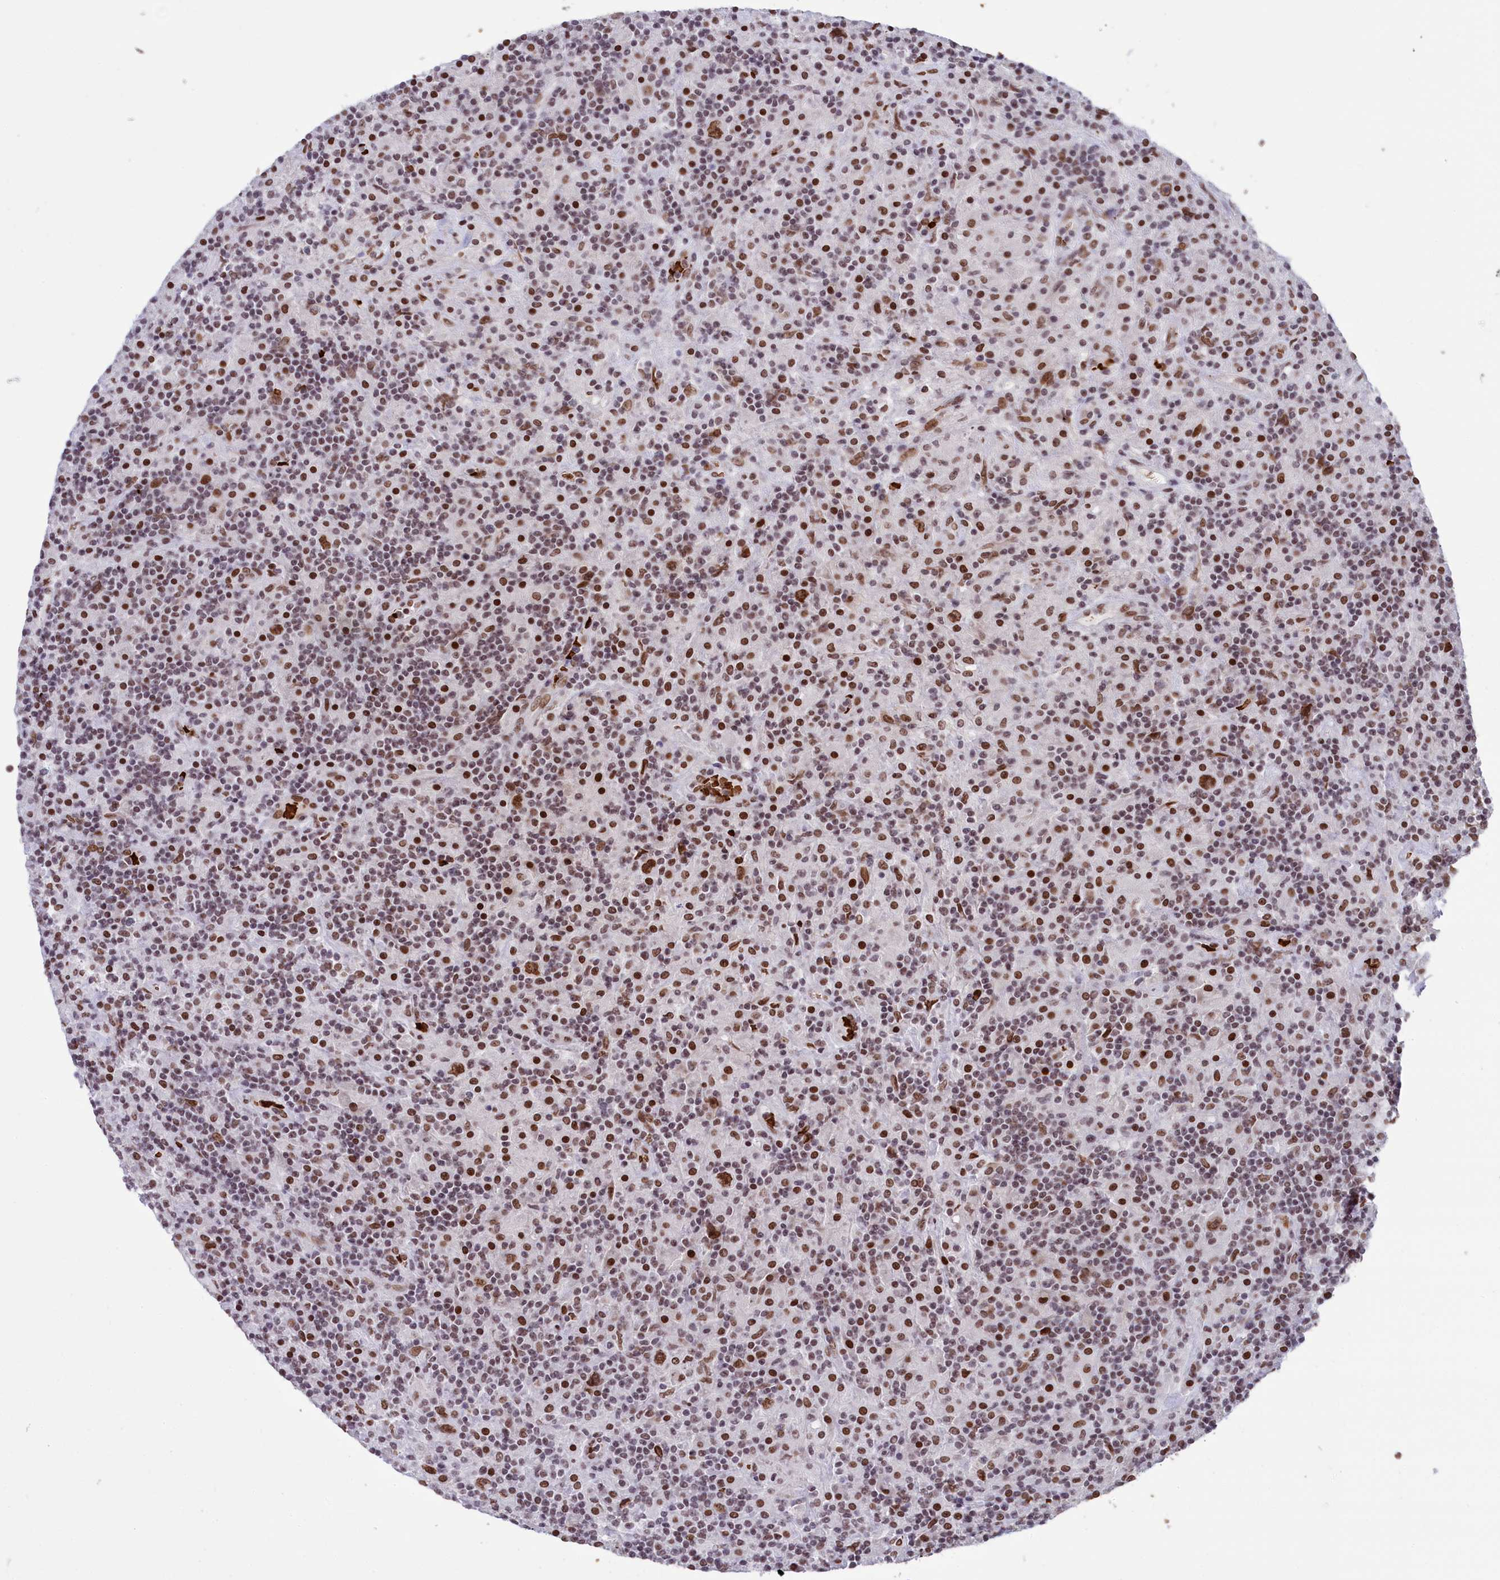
{"staining": {"intensity": "moderate", "quantity": ">75%", "location": "nuclear"}, "tissue": "lymphoma", "cell_type": "Tumor cells", "image_type": "cancer", "snomed": [{"axis": "morphology", "description": "Hodgkin's disease, NOS"}, {"axis": "topography", "description": "Lymph node"}], "caption": "Brown immunohistochemical staining in human lymphoma shows moderate nuclear staining in approximately >75% of tumor cells. (IHC, brightfield microscopy, high magnification).", "gene": "MPHOSPH8", "patient": {"sex": "male", "age": 70}}